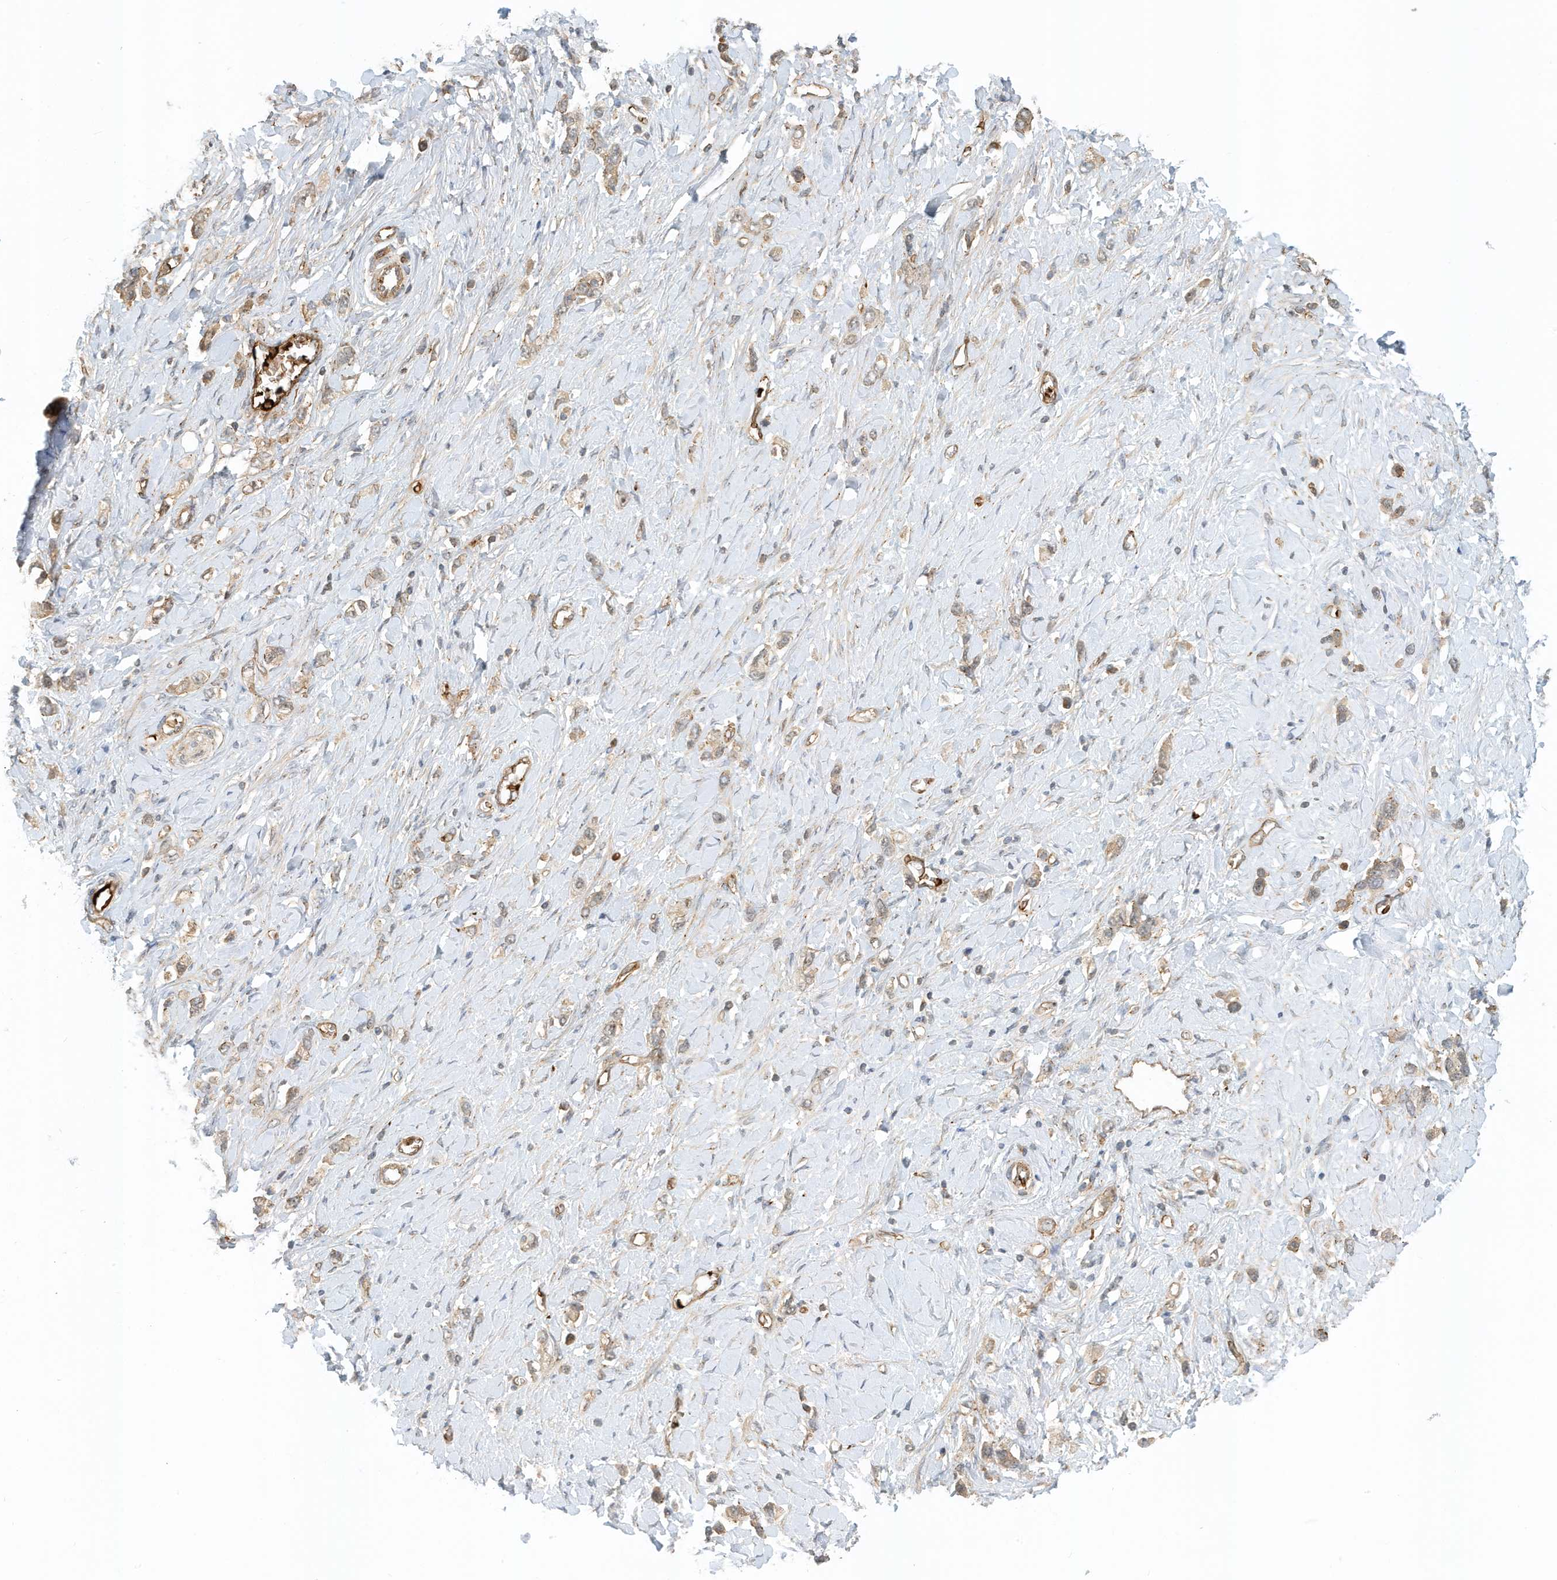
{"staining": {"intensity": "weak", "quantity": ">75%", "location": "cytoplasmic/membranous"}, "tissue": "stomach cancer", "cell_type": "Tumor cells", "image_type": "cancer", "snomed": [{"axis": "morphology", "description": "Normal tissue, NOS"}, {"axis": "morphology", "description": "Adenocarcinoma, NOS"}, {"axis": "topography", "description": "Stomach, upper"}, {"axis": "topography", "description": "Stomach"}], "caption": "About >75% of tumor cells in stomach adenocarcinoma show weak cytoplasmic/membranous protein expression as visualized by brown immunohistochemical staining.", "gene": "FYCO1", "patient": {"sex": "female", "age": 65}}